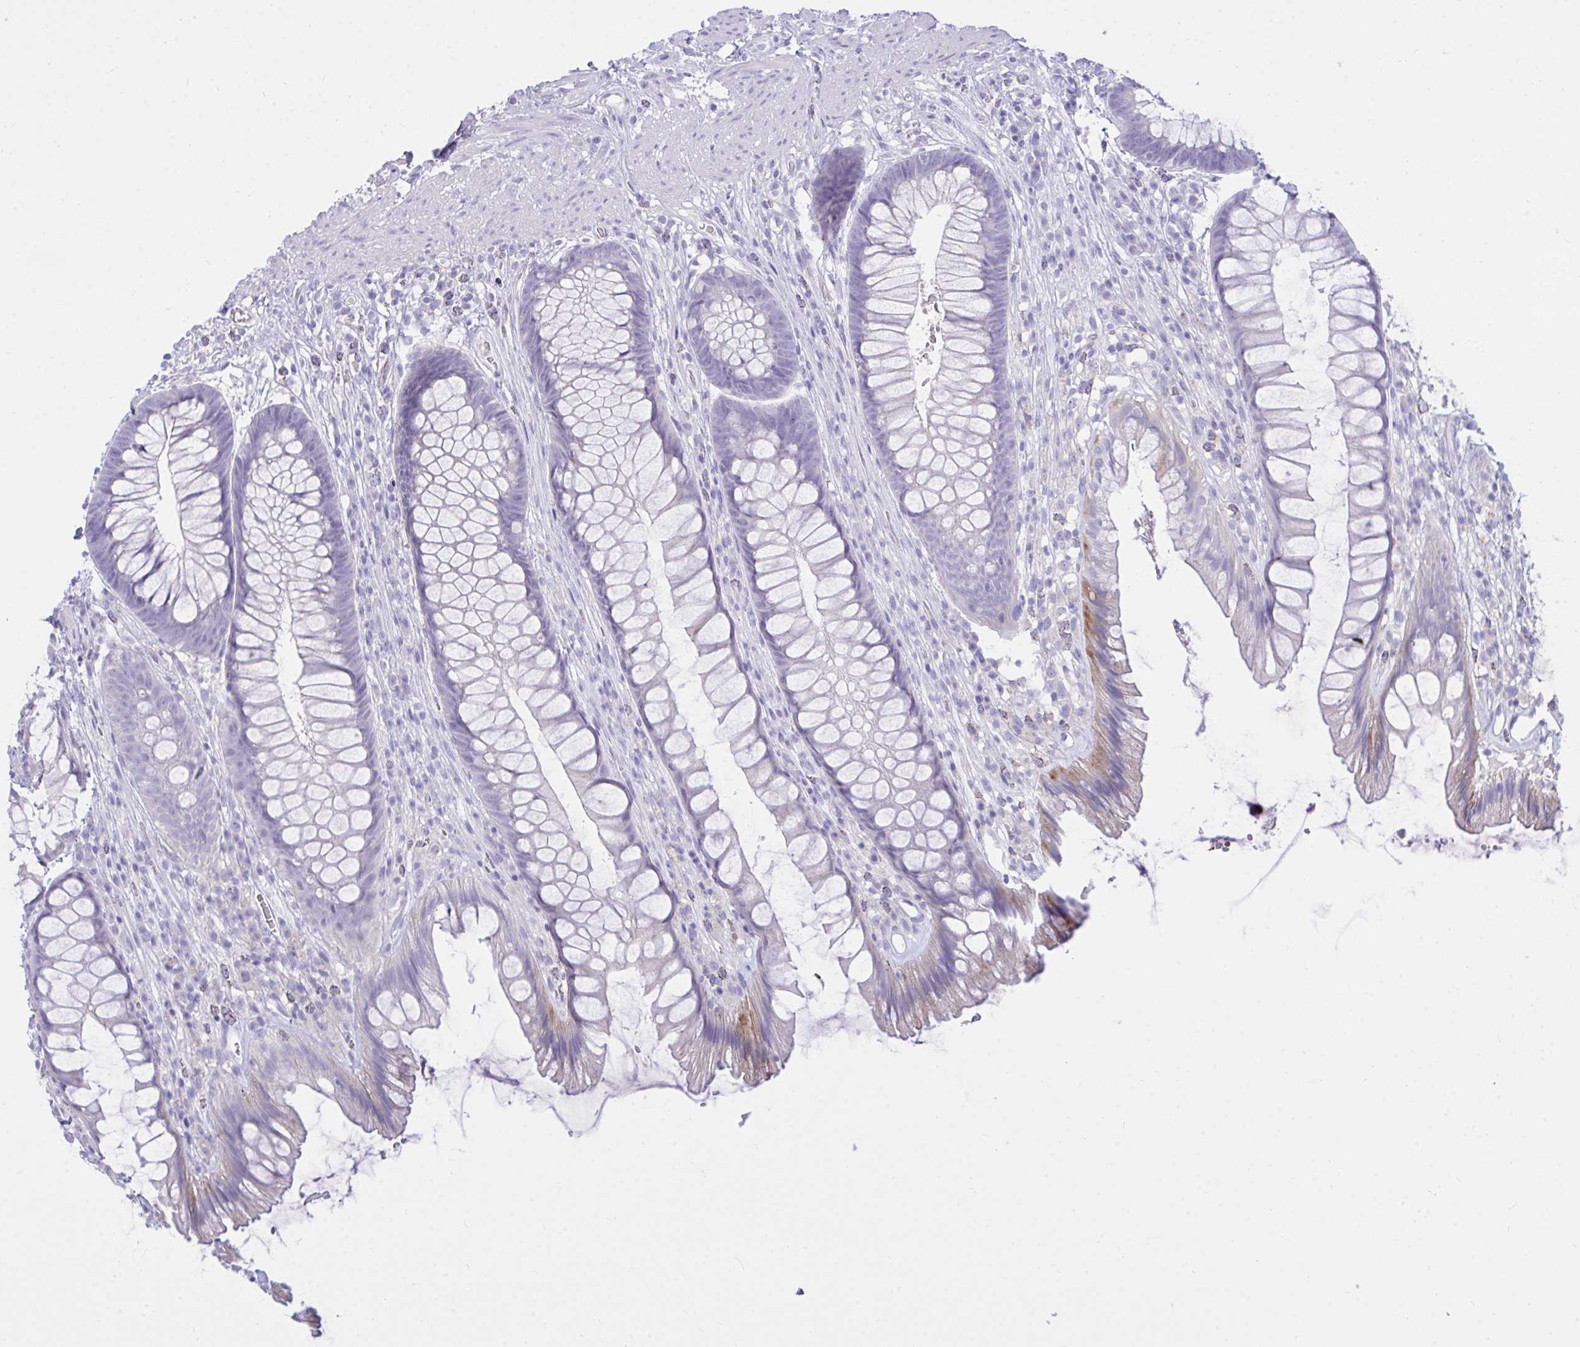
{"staining": {"intensity": "moderate", "quantity": "25%-75%", "location": "cytoplasmic/membranous"}, "tissue": "rectum", "cell_type": "Glandular cells", "image_type": "normal", "snomed": [{"axis": "morphology", "description": "Normal tissue, NOS"}, {"axis": "topography", "description": "Rectum"}], "caption": "Rectum stained with a protein marker demonstrates moderate staining in glandular cells.", "gene": "PLEKHH1", "patient": {"sex": "male", "age": 53}}